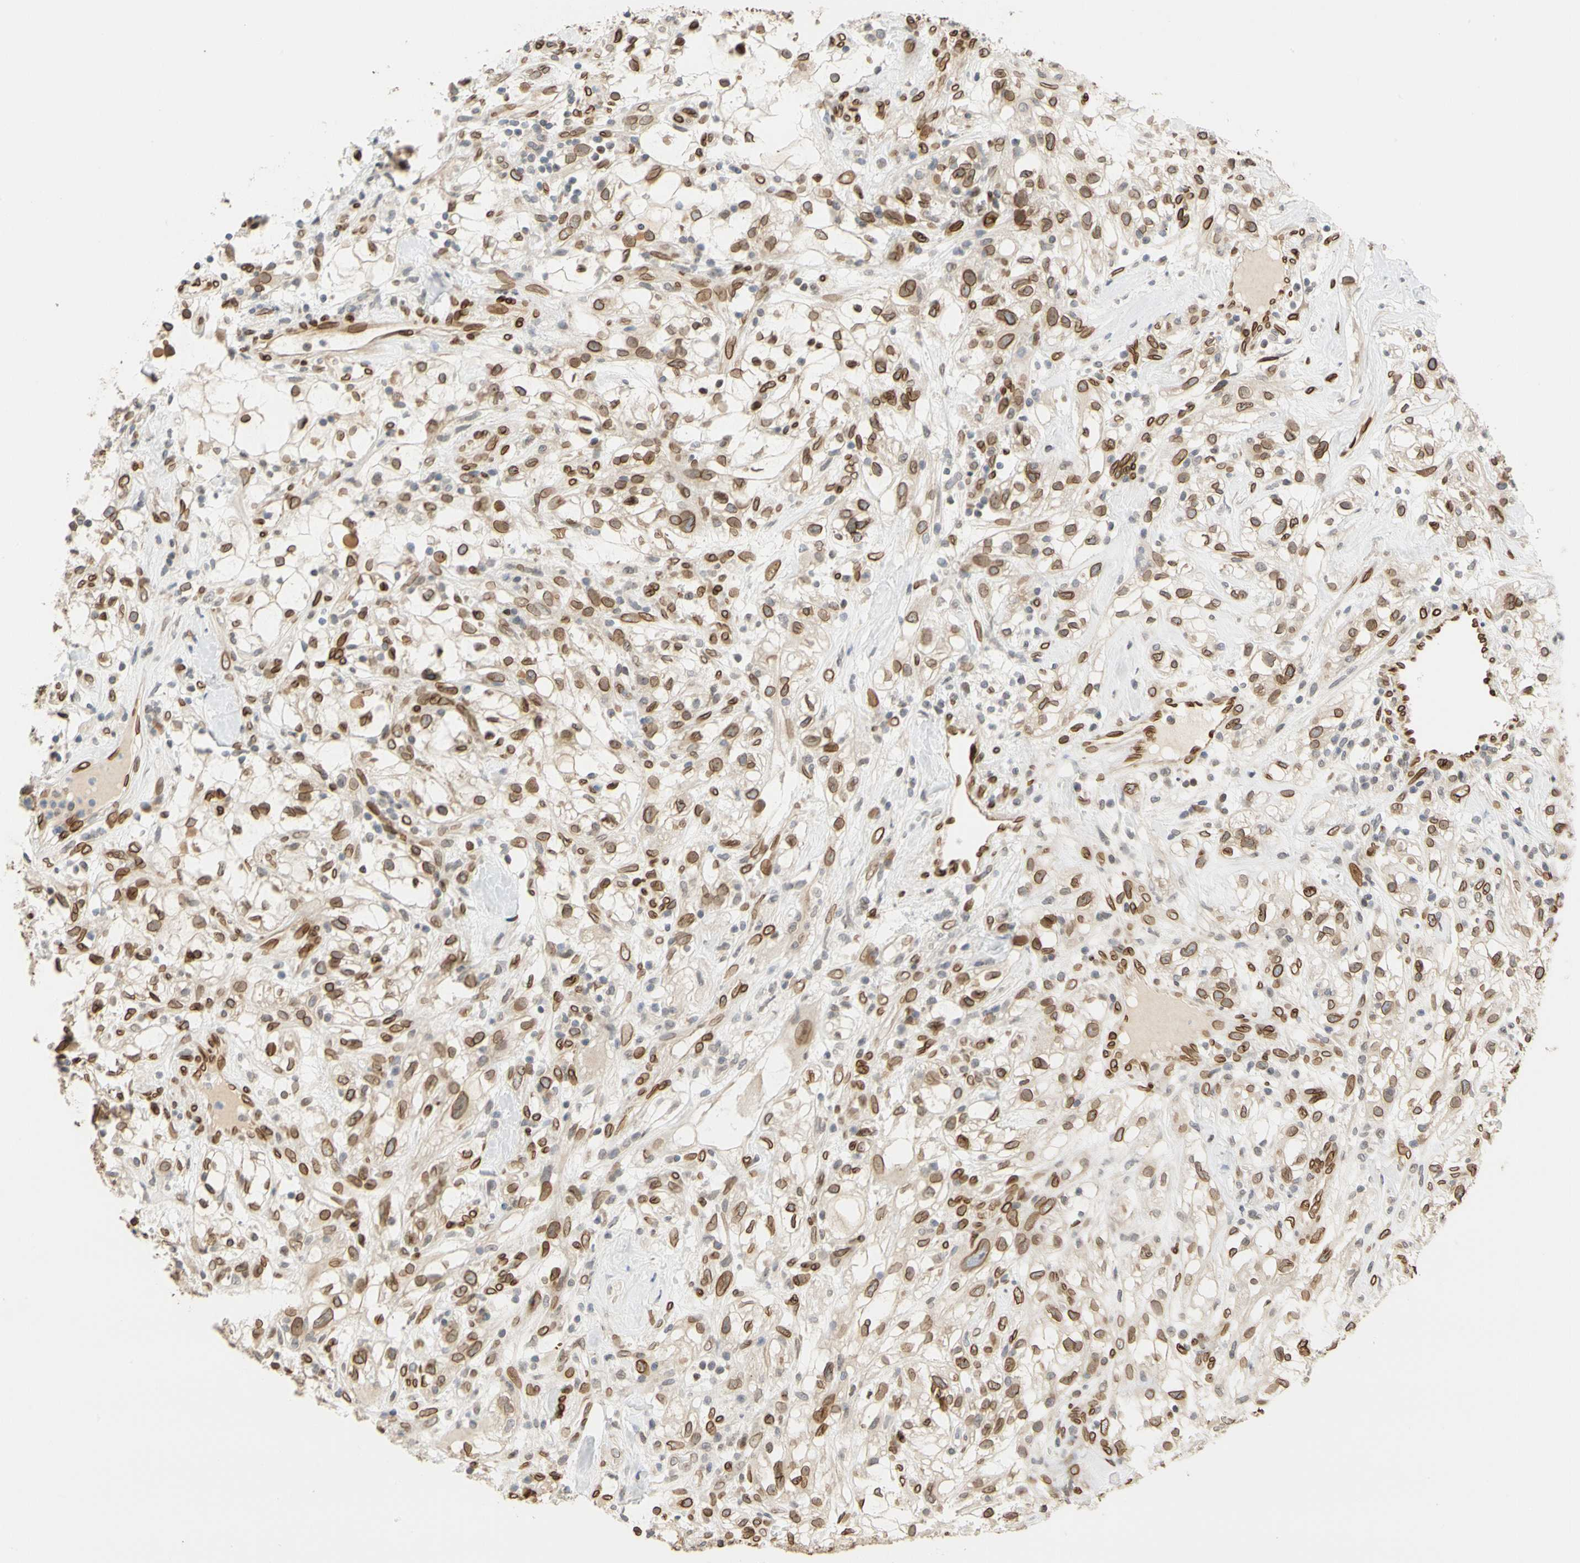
{"staining": {"intensity": "strong", "quantity": ">75%", "location": "cytoplasmic/membranous,nuclear"}, "tissue": "renal cancer", "cell_type": "Tumor cells", "image_type": "cancer", "snomed": [{"axis": "morphology", "description": "Adenocarcinoma, NOS"}, {"axis": "topography", "description": "Kidney"}], "caption": "Brown immunohistochemical staining in renal cancer (adenocarcinoma) displays strong cytoplasmic/membranous and nuclear staining in approximately >75% of tumor cells.", "gene": "SUN1", "patient": {"sex": "female", "age": 60}}